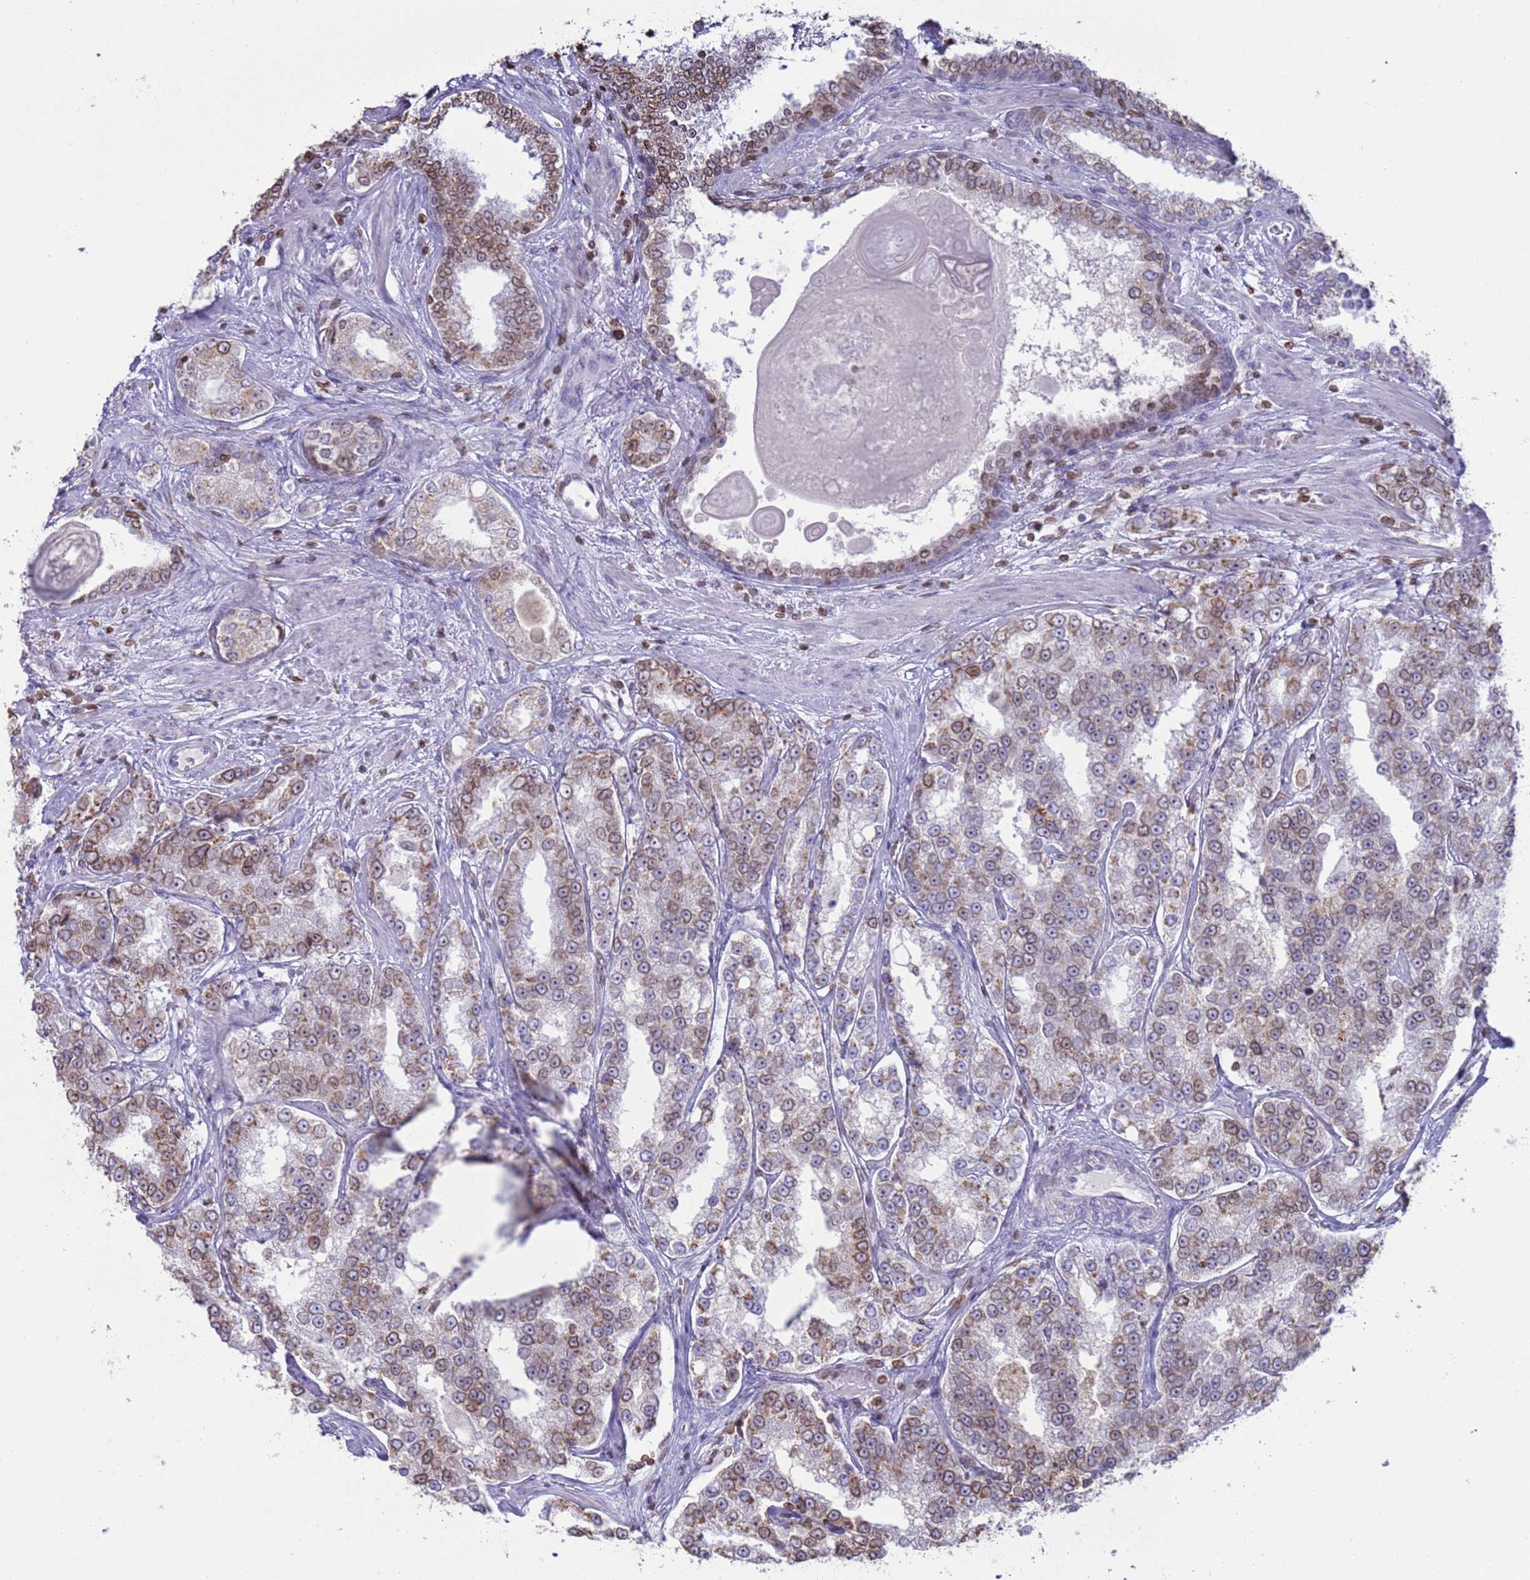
{"staining": {"intensity": "moderate", "quantity": "25%-75%", "location": "cytoplasmic/membranous,nuclear"}, "tissue": "prostate cancer", "cell_type": "Tumor cells", "image_type": "cancer", "snomed": [{"axis": "morphology", "description": "Normal tissue, NOS"}, {"axis": "morphology", "description": "Adenocarcinoma, High grade"}, {"axis": "topography", "description": "Prostate"}], "caption": "This is a photomicrograph of immunohistochemistry (IHC) staining of prostate high-grade adenocarcinoma, which shows moderate expression in the cytoplasmic/membranous and nuclear of tumor cells.", "gene": "DHX37", "patient": {"sex": "male", "age": 83}}